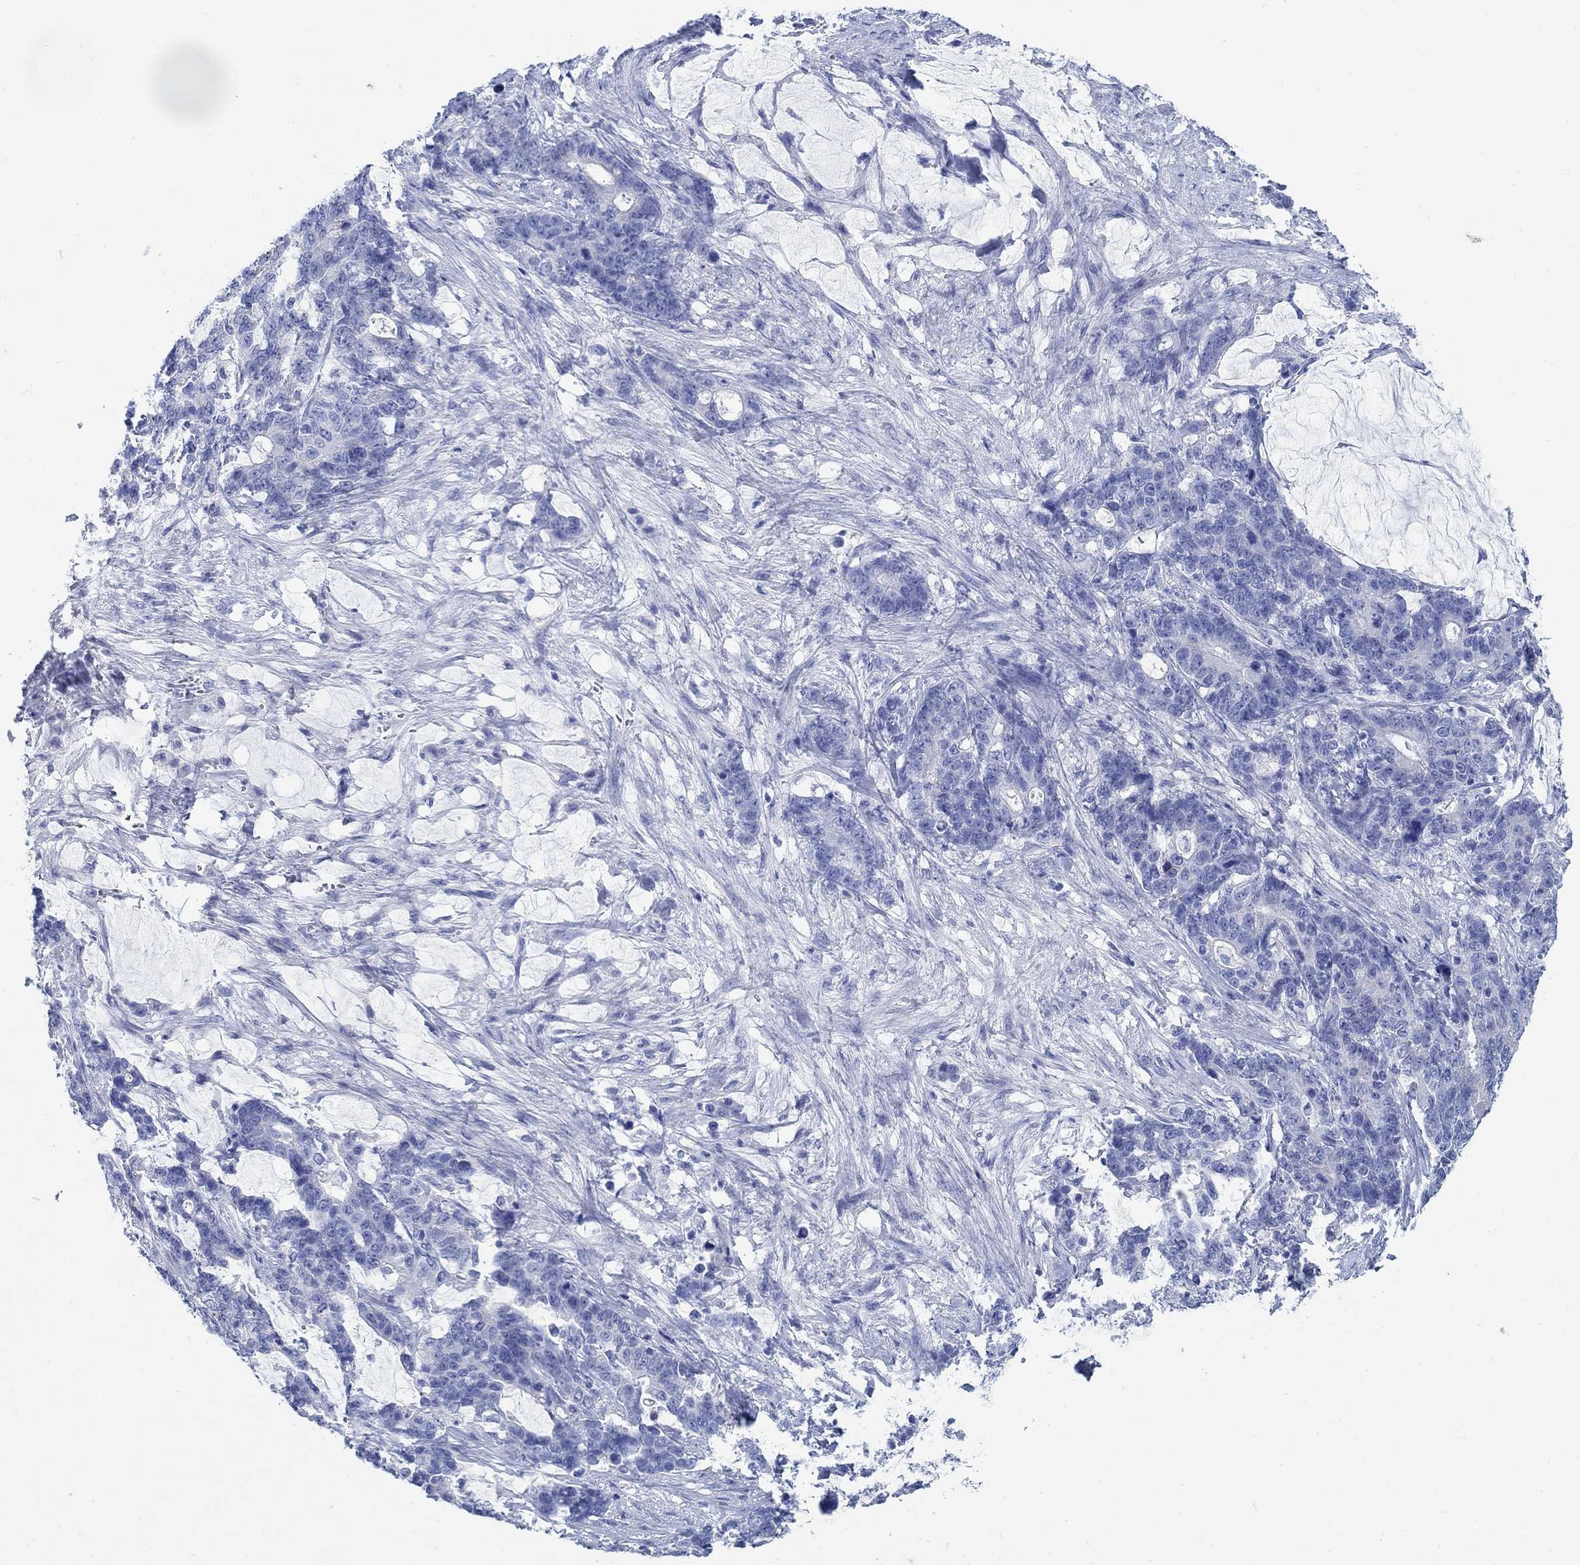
{"staining": {"intensity": "negative", "quantity": "none", "location": "none"}, "tissue": "stomach cancer", "cell_type": "Tumor cells", "image_type": "cancer", "snomed": [{"axis": "morphology", "description": "Normal tissue, NOS"}, {"axis": "morphology", "description": "Adenocarcinoma, NOS"}, {"axis": "topography", "description": "Stomach"}], "caption": "This is a photomicrograph of immunohistochemistry staining of stomach adenocarcinoma, which shows no positivity in tumor cells.", "gene": "ZDHHC14", "patient": {"sex": "female", "age": 64}}